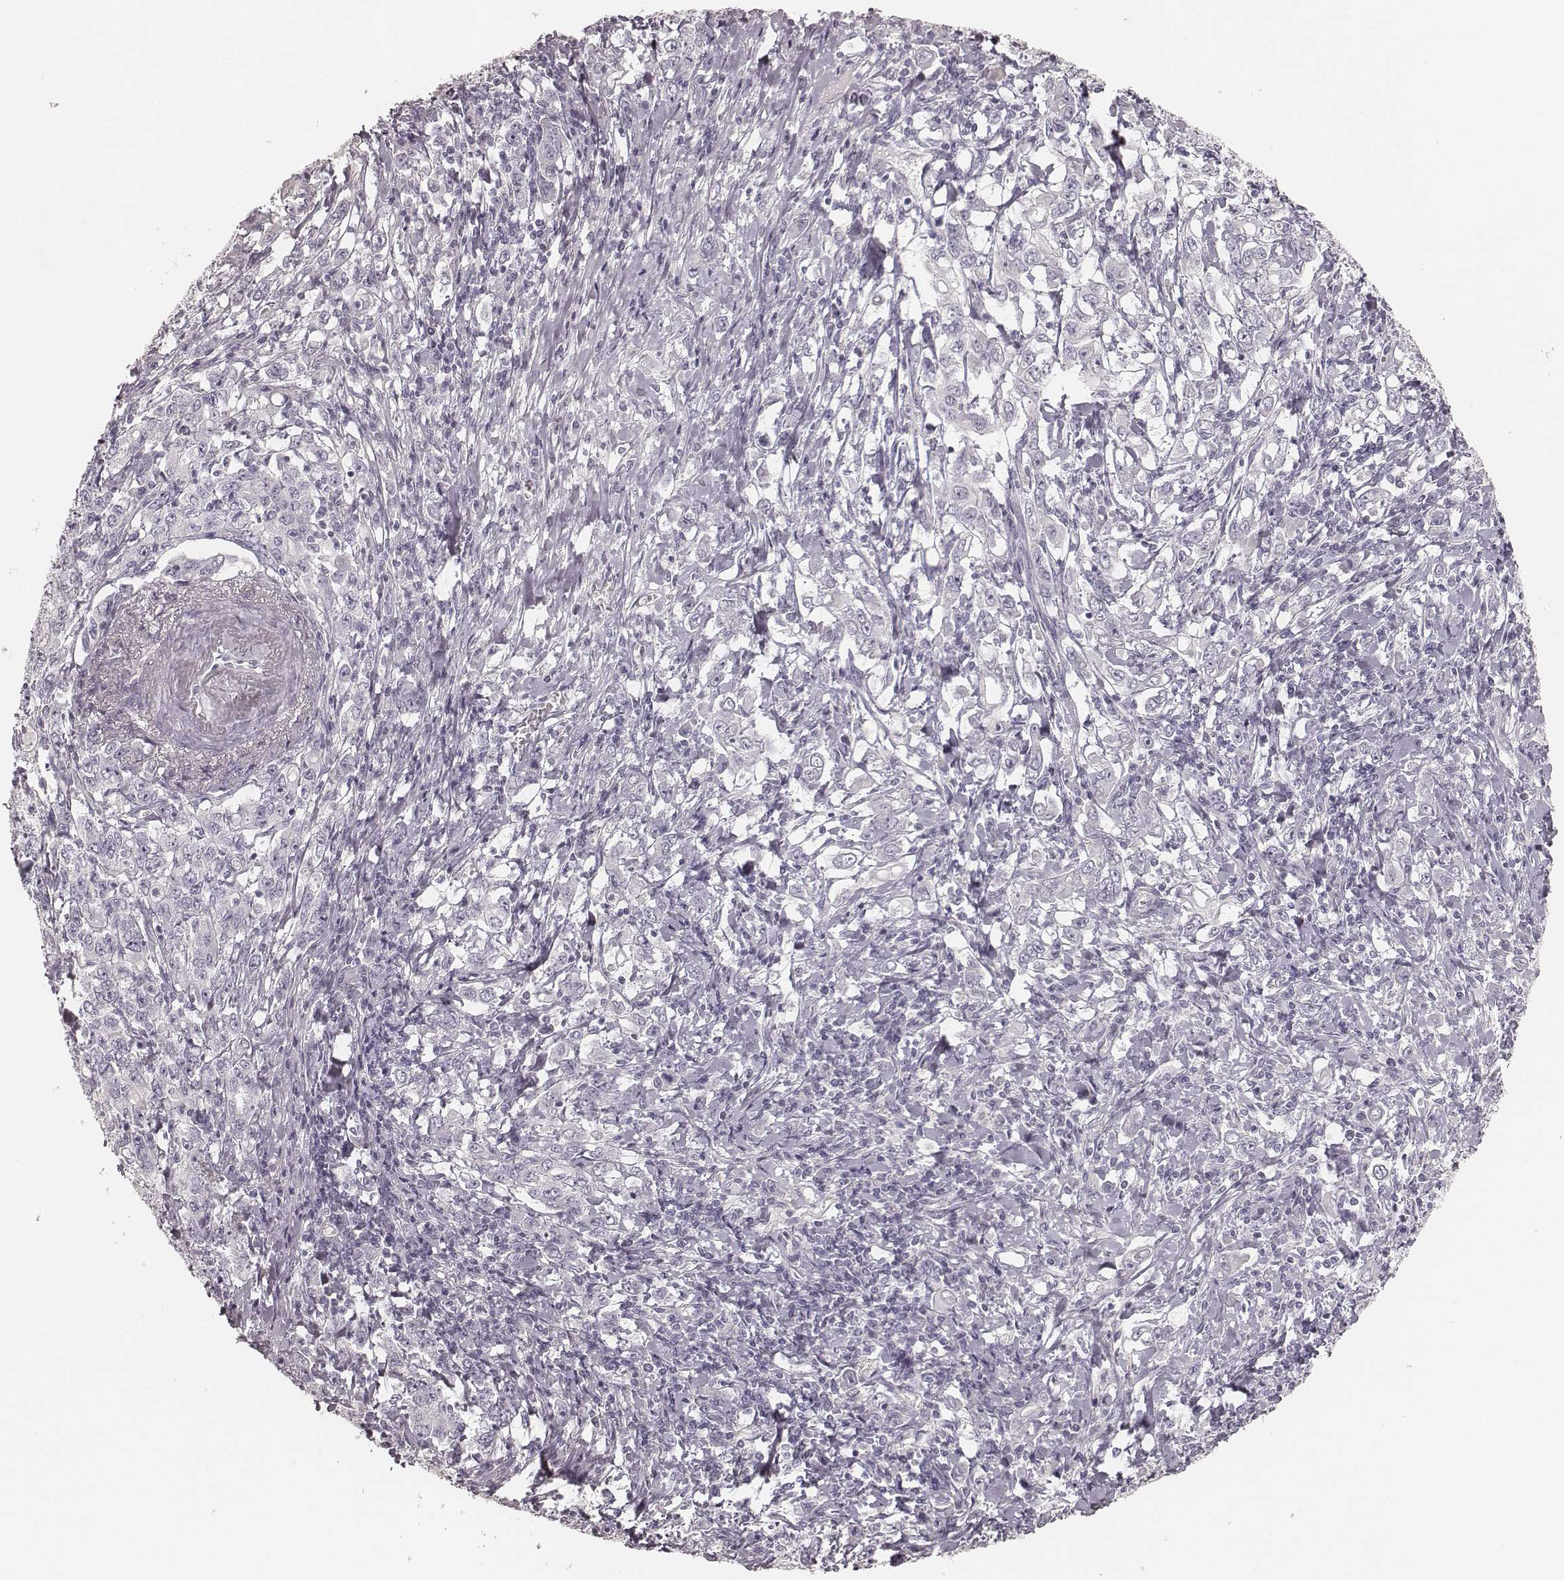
{"staining": {"intensity": "negative", "quantity": "none", "location": "none"}, "tissue": "stomach cancer", "cell_type": "Tumor cells", "image_type": "cancer", "snomed": [{"axis": "morphology", "description": "Adenocarcinoma, NOS"}, {"axis": "topography", "description": "Stomach, lower"}], "caption": "A histopathology image of stomach cancer stained for a protein exhibits no brown staining in tumor cells.", "gene": "KRT72", "patient": {"sex": "female", "age": 72}}